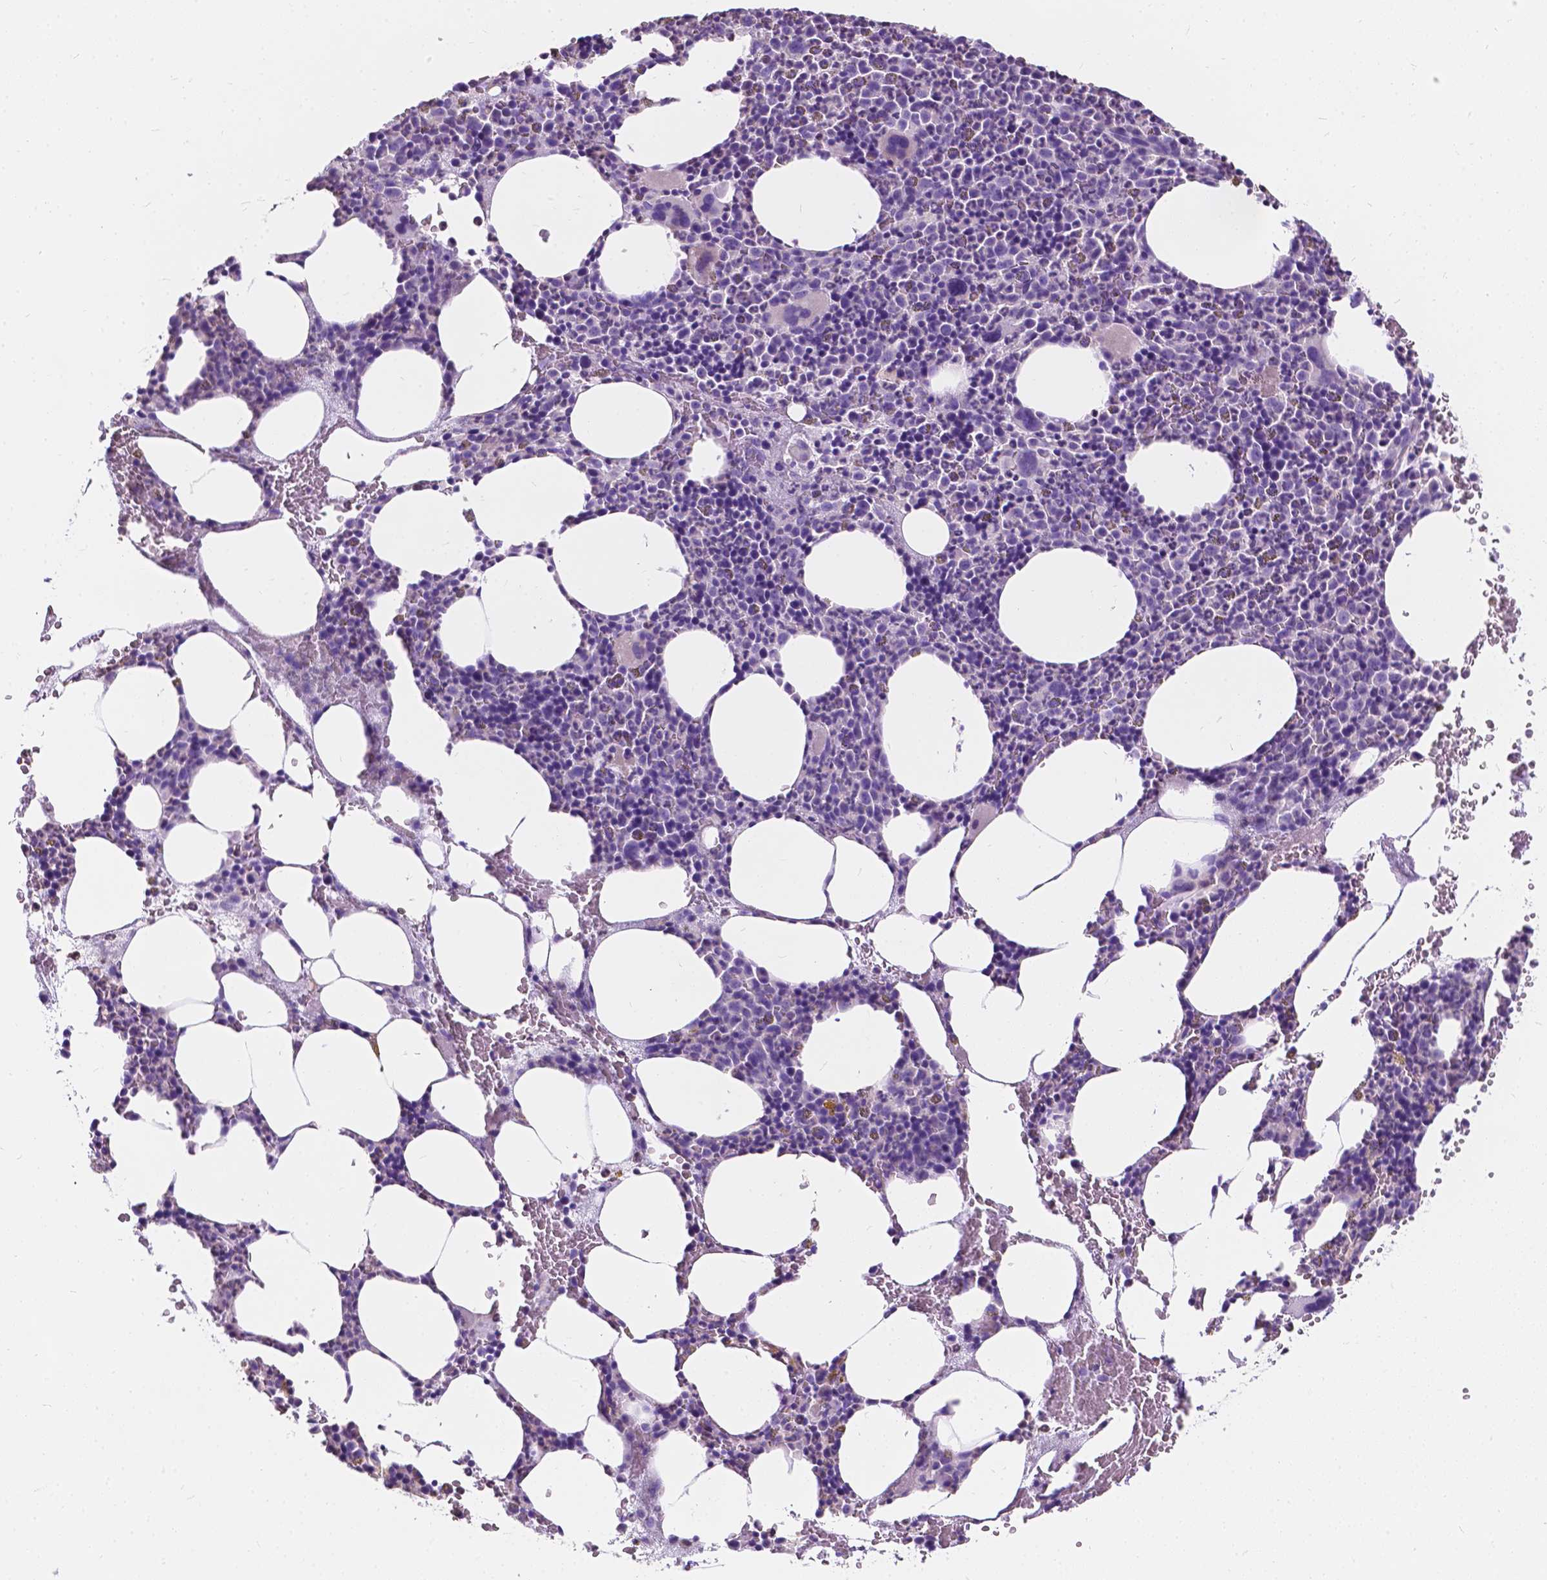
{"staining": {"intensity": "negative", "quantity": "none", "location": "none"}, "tissue": "bone marrow", "cell_type": "Hematopoietic cells", "image_type": "normal", "snomed": [{"axis": "morphology", "description": "Normal tissue, NOS"}, {"axis": "topography", "description": "Bone marrow"}], "caption": "Hematopoietic cells are negative for brown protein staining in benign bone marrow. (IHC, brightfield microscopy, high magnification).", "gene": "GNAO1", "patient": {"sex": "male", "age": 89}}